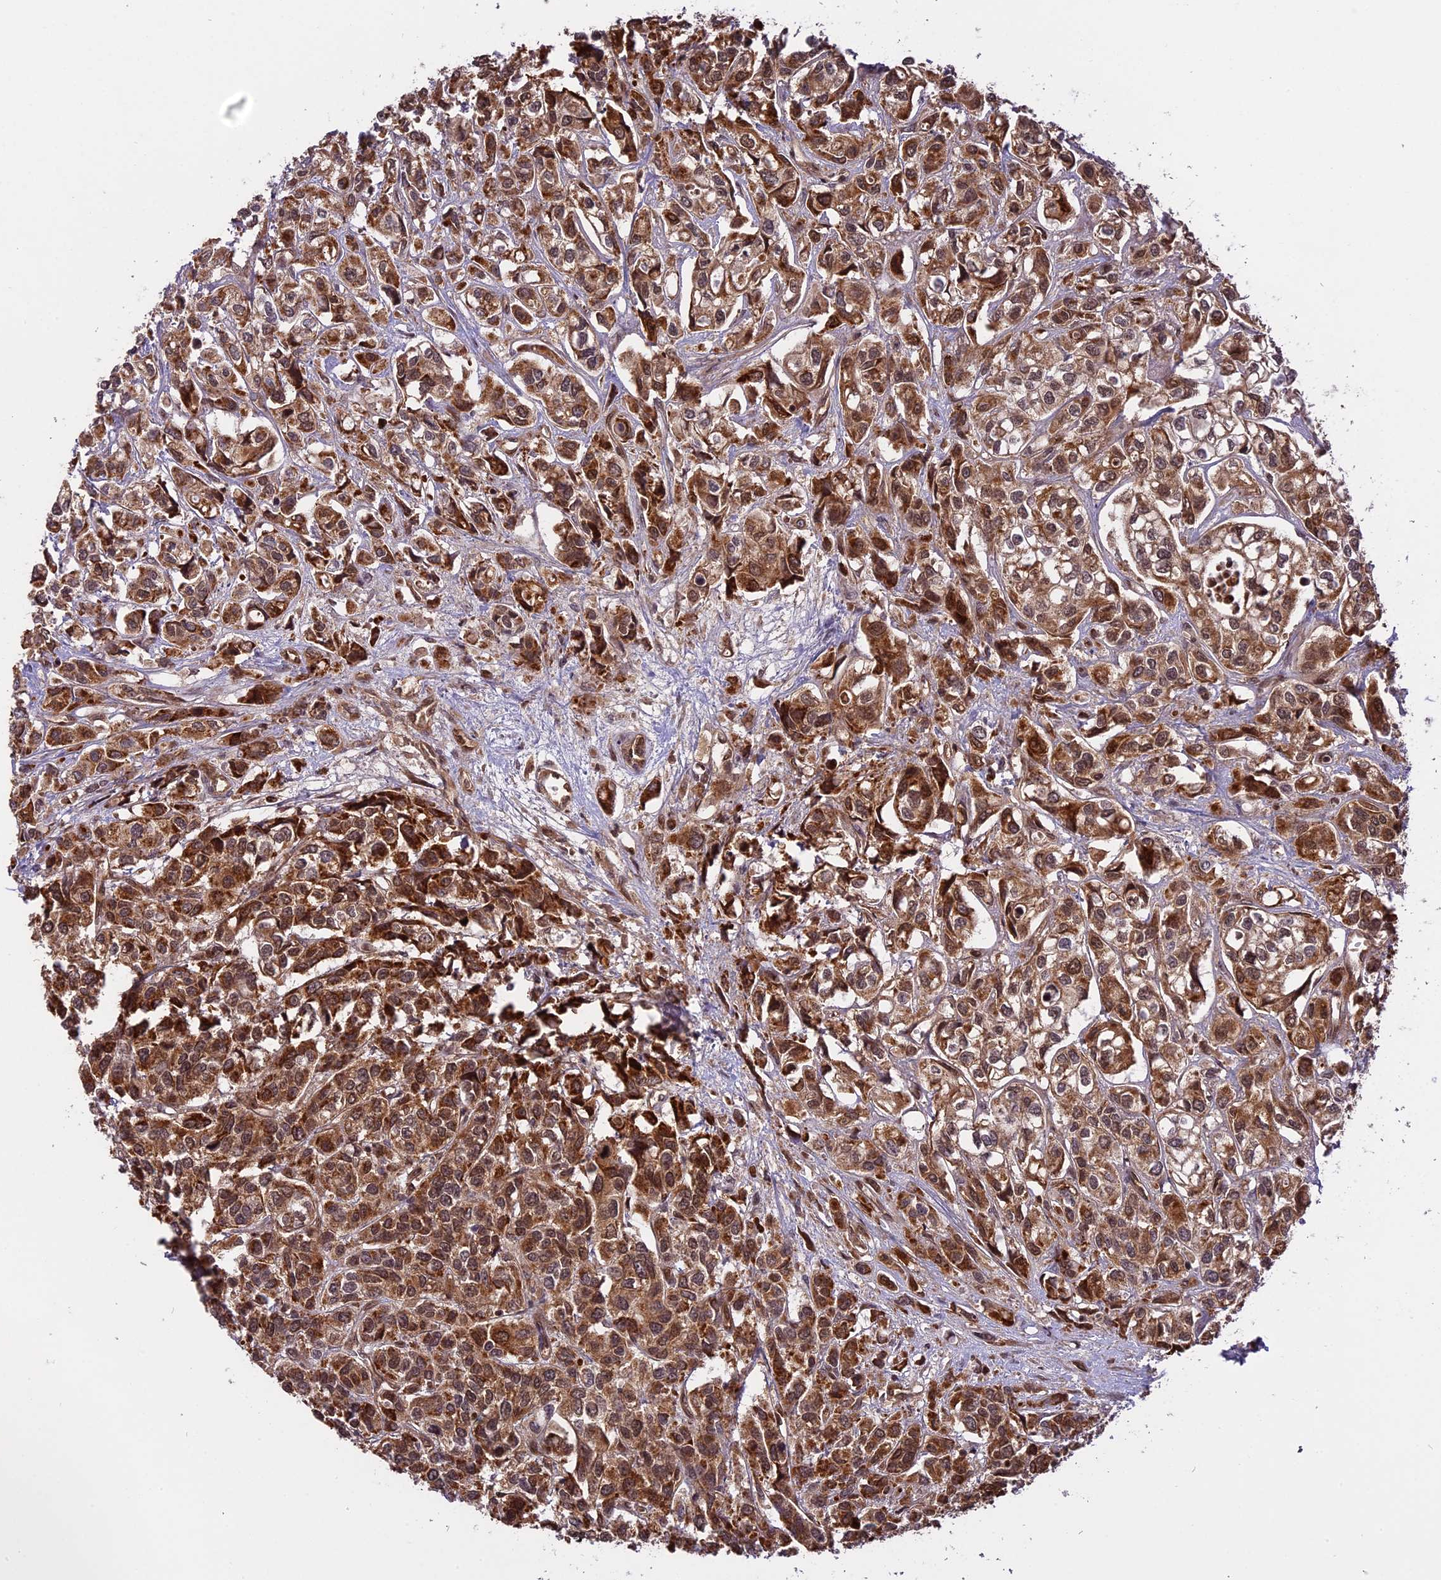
{"staining": {"intensity": "strong", "quantity": ">75%", "location": "cytoplasmic/membranous"}, "tissue": "urothelial cancer", "cell_type": "Tumor cells", "image_type": "cancer", "snomed": [{"axis": "morphology", "description": "Urothelial carcinoma, High grade"}, {"axis": "topography", "description": "Urinary bladder"}], "caption": "Urothelial cancer stained with a brown dye exhibits strong cytoplasmic/membranous positive positivity in approximately >75% of tumor cells.", "gene": "COX17", "patient": {"sex": "male", "age": 67}}